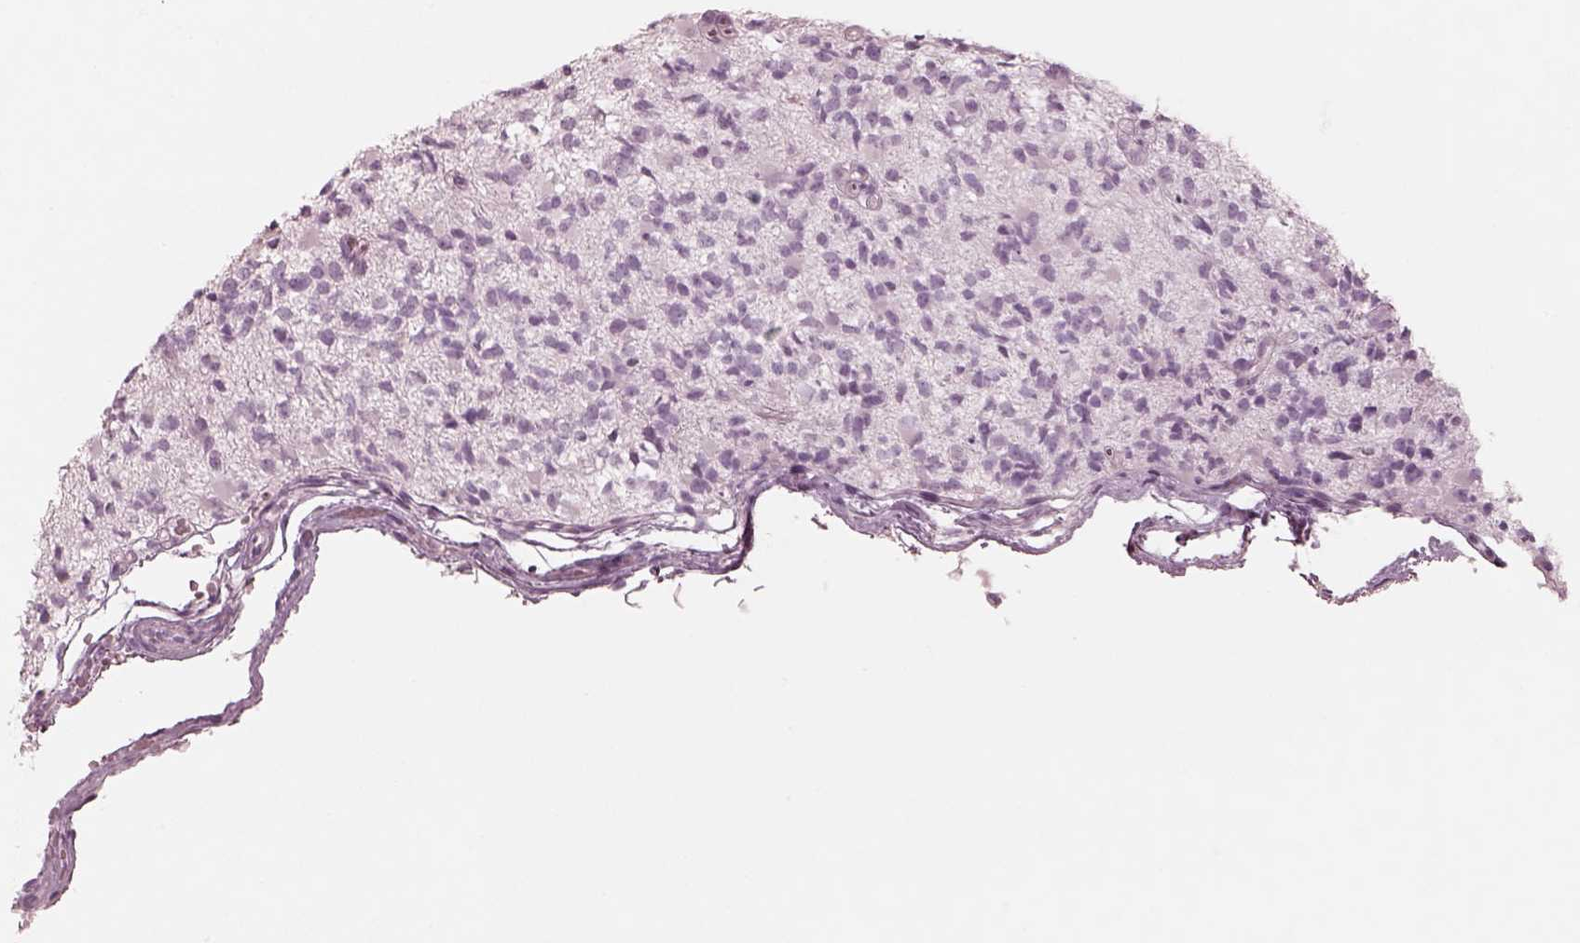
{"staining": {"intensity": "negative", "quantity": "none", "location": "none"}, "tissue": "glioma", "cell_type": "Tumor cells", "image_type": "cancer", "snomed": [{"axis": "morphology", "description": "Glioma, malignant, High grade"}, {"axis": "topography", "description": "Brain"}], "caption": "Malignant high-grade glioma was stained to show a protein in brown. There is no significant positivity in tumor cells.", "gene": "PON3", "patient": {"sex": "female", "age": 63}}